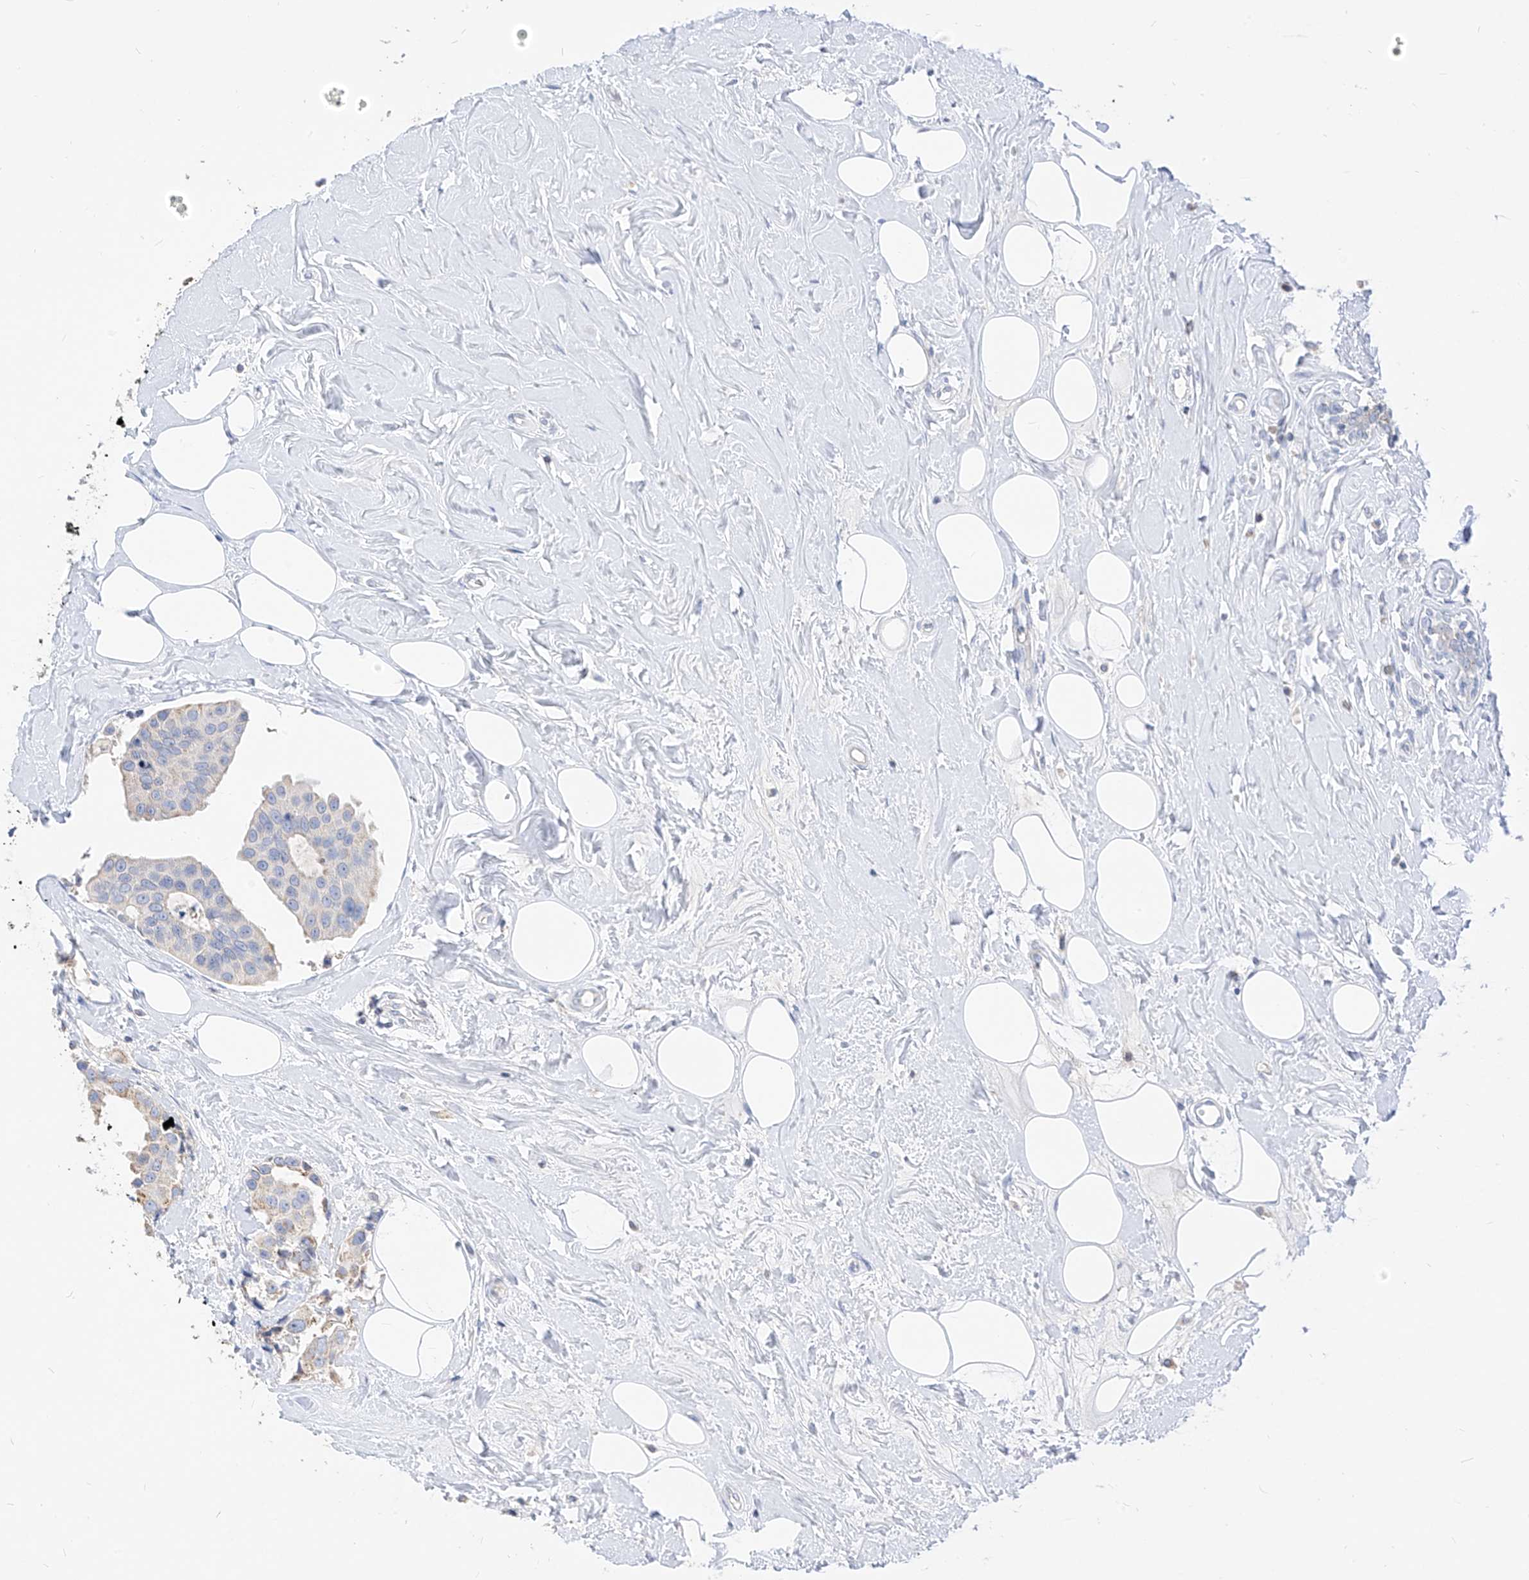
{"staining": {"intensity": "negative", "quantity": "none", "location": "none"}, "tissue": "breast cancer", "cell_type": "Tumor cells", "image_type": "cancer", "snomed": [{"axis": "morphology", "description": "Normal tissue, NOS"}, {"axis": "morphology", "description": "Duct carcinoma"}, {"axis": "topography", "description": "Breast"}], "caption": "The image demonstrates no significant positivity in tumor cells of breast intraductal carcinoma.", "gene": "RASA2", "patient": {"sex": "female", "age": 39}}